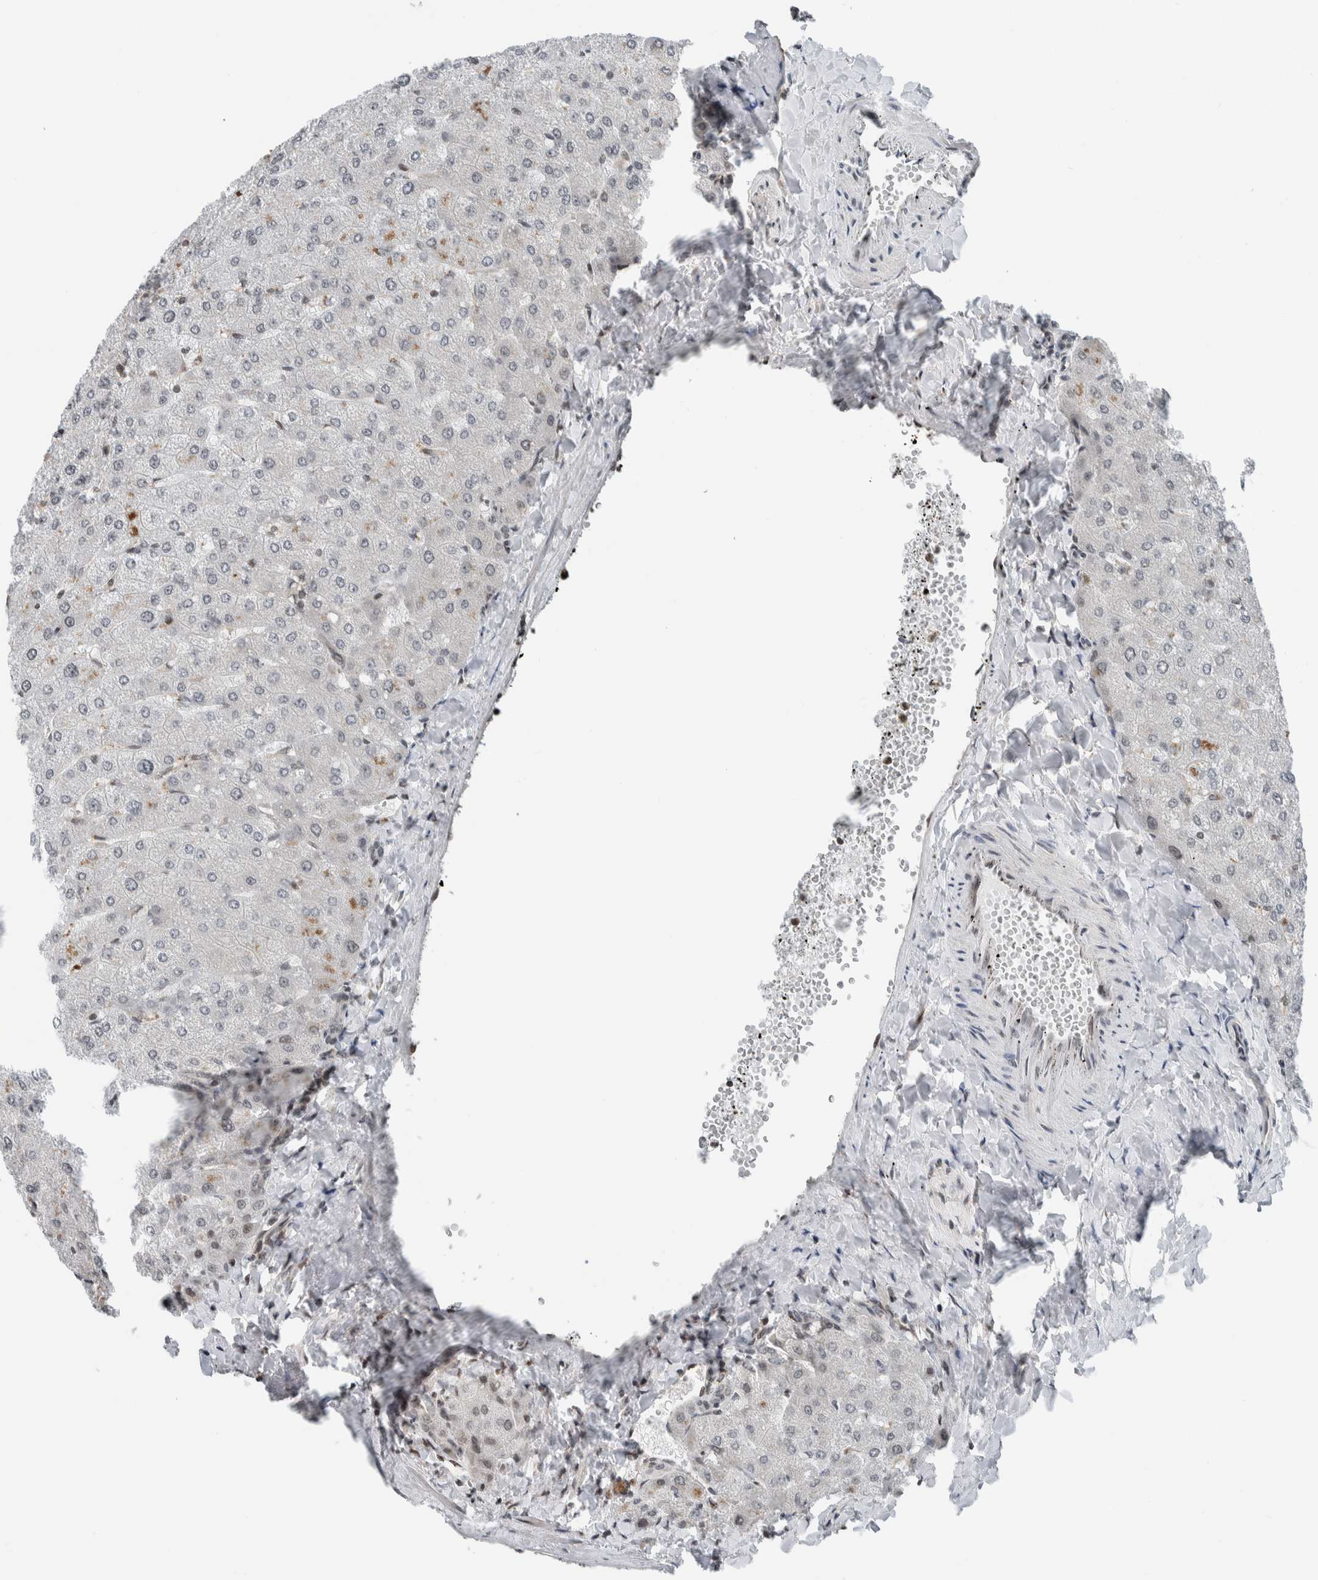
{"staining": {"intensity": "negative", "quantity": "none", "location": "none"}, "tissue": "liver", "cell_type": "Cholangiocytes", "image_type": "normal", "snomed": [{"axis": "morphology", "description": "Normal tissue, NOS"}, {"axis": "topography", "description": "Liver"}], "caption": "IHC histopathology image of normal liver stained for a protein (brown), which reveals no expression in cholangiocytes.", "gene": "NPLOC4", "patient": {"sex": "male", "age": 55}}